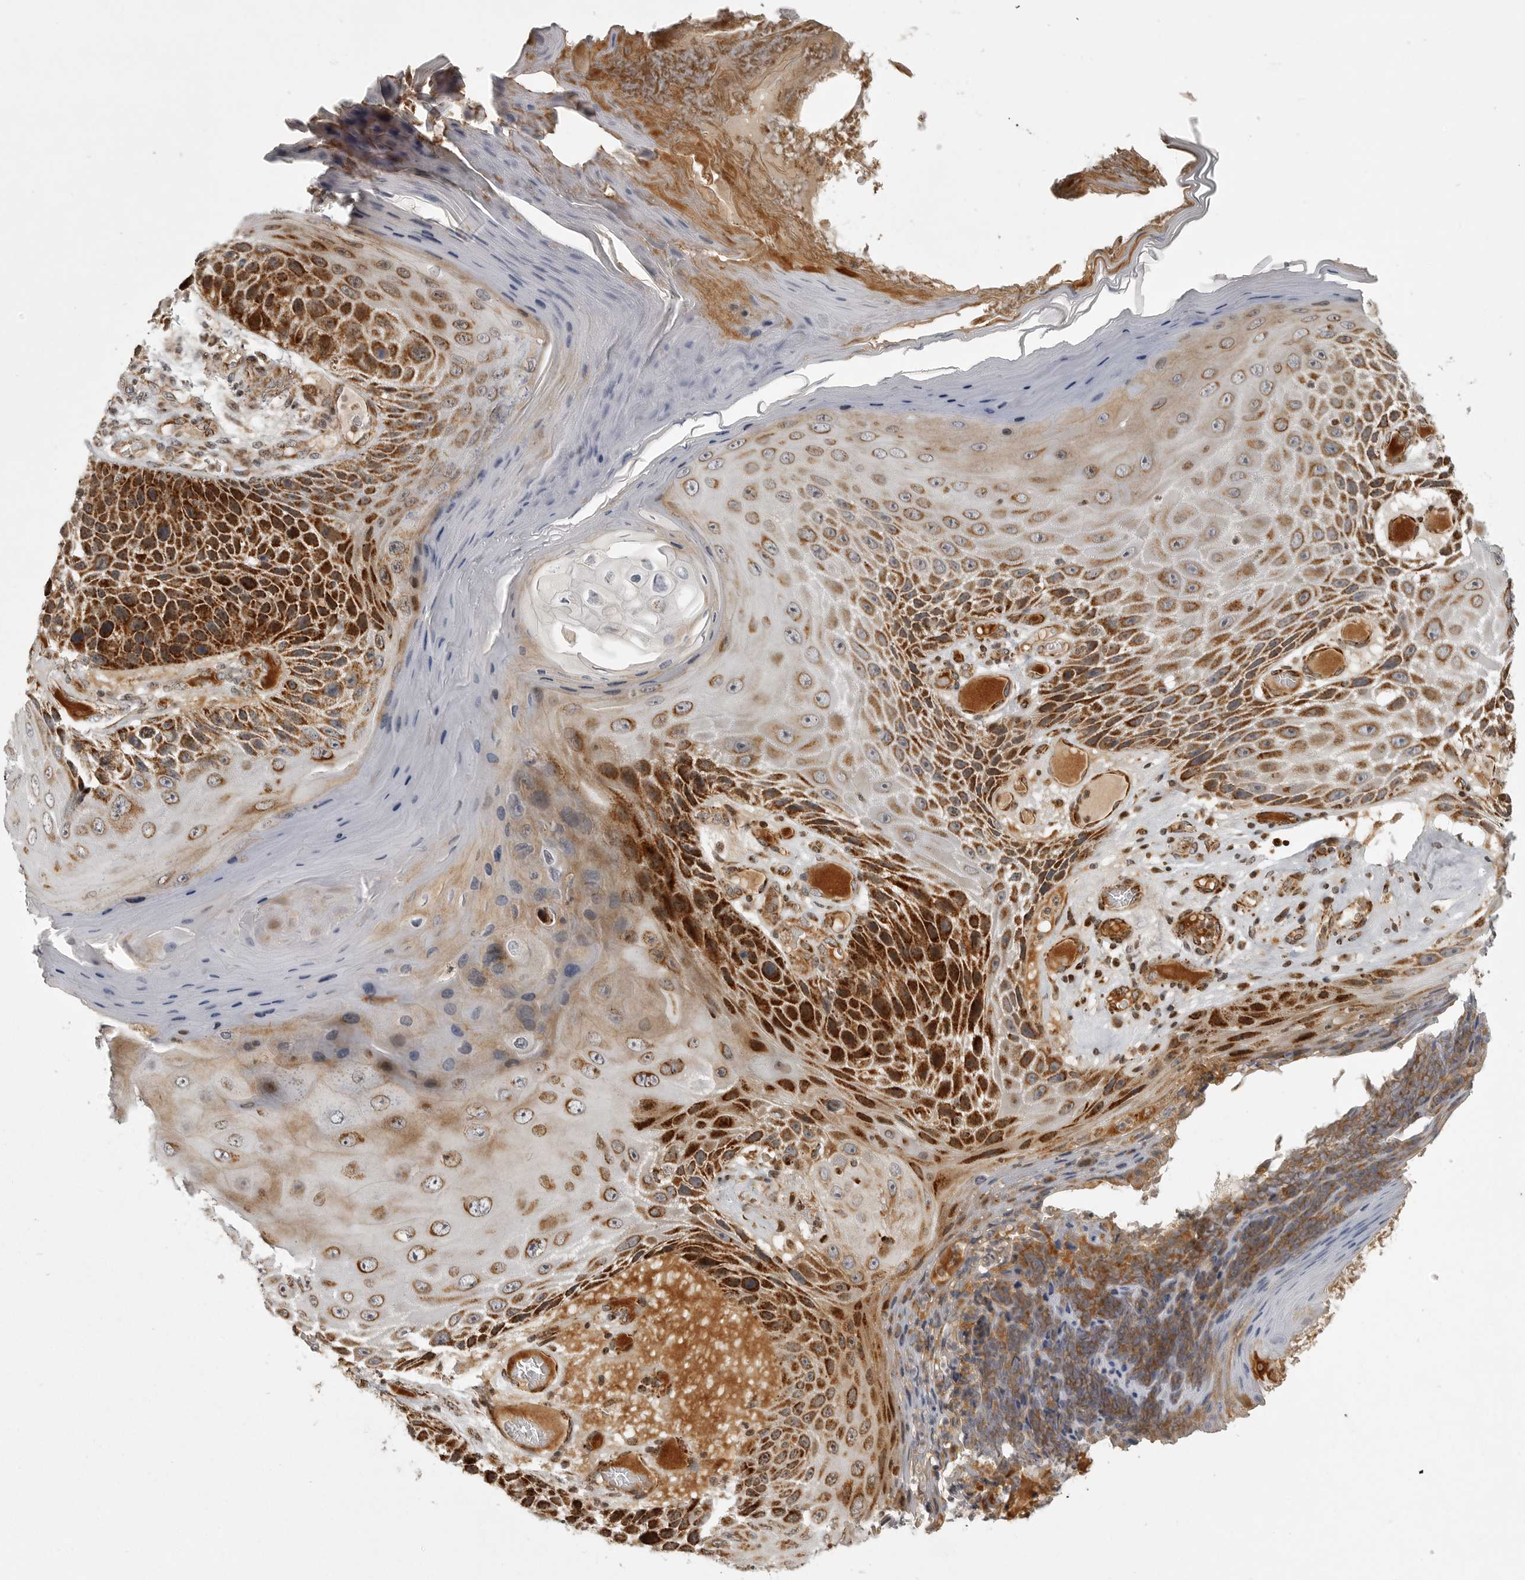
{"staining": {"intensity": "strong", "quantity": ">75%", "location": "cytoplasmic/membranous"}, "tissue": "skin cancer", "cell_type": "Tumor cells", "image_type": "cancer", "snomed": [{"axis": "morphology", "description": "Squamous cell carcinoma, NOS"}, {"axis": "topography", "description": "Skin"}], "caption": "Immunohistochemistry micrograph of neoplastic tissue: skin cancer (squamous cell carcinoma) stained using IHC exhibits high levels of strong protein expression localized specifically in the cytoplasmic/membranous of tumor cells, appearing as a cytoplasmic/membranous brown color.", "gene": "NARS2", "patient": {"sex": "female", "age": 88}}